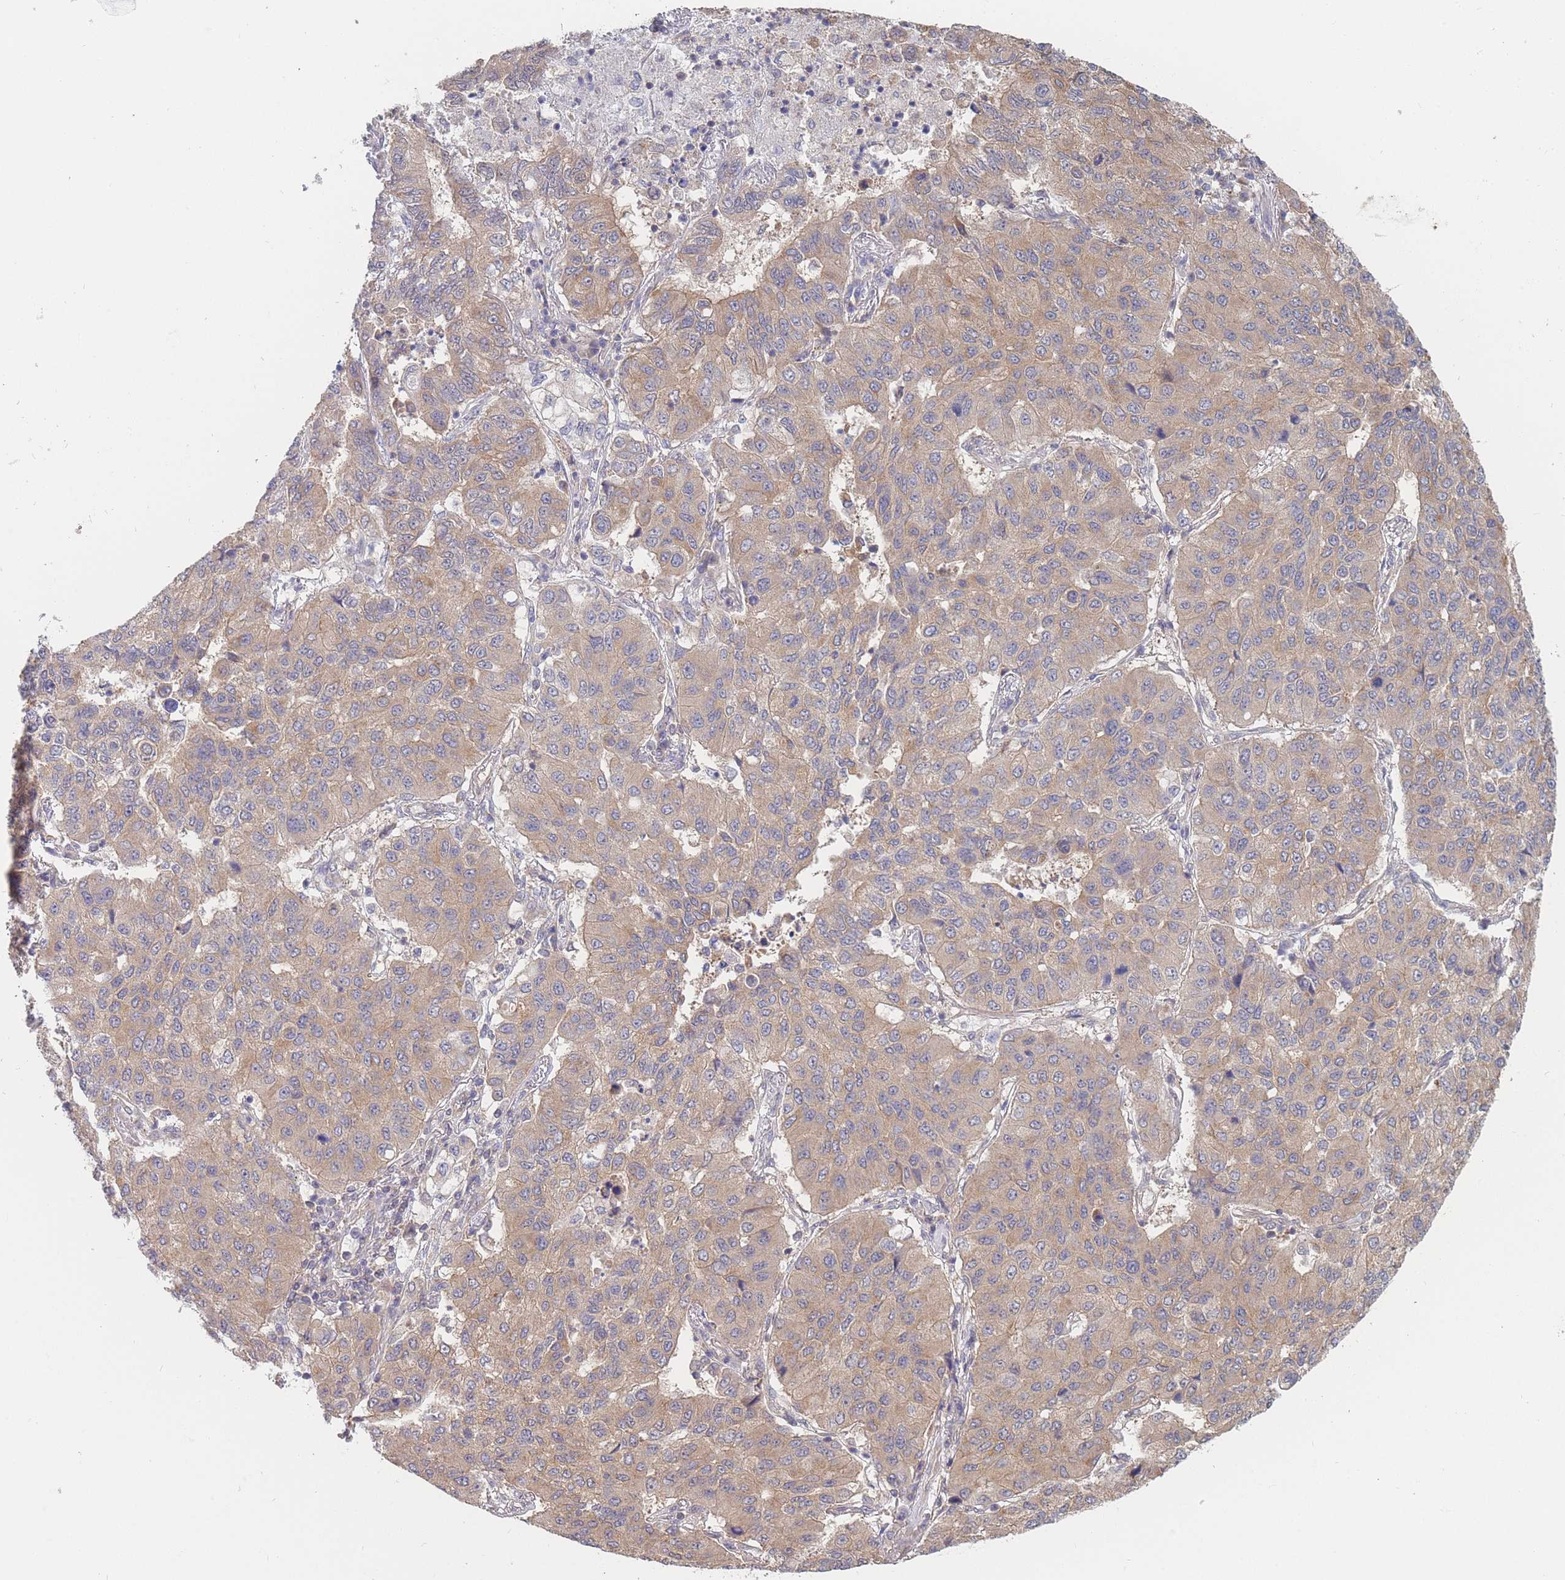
{"staining": {"intensity": "weak", "quantity": ">75%", "location": "cytoplasmic/membranous"}, "tissue": "lung cancer", "cell_type": "Tumor cells", "image_type": "cancer", "snomed": [{"axis": "morphology", "description": "Squamous cell carcinoma, NOS"}, {"axis": "topography", "description": "Lung"}], "caption": "This micrograph displays immunohistochemistry (IHC) staining of human lung cancer, with low weak cytoplasmic/membranous positivity in approximately >75% of tumor cells.", "gene": "MRPS18B", "patient": {"sex": "male", "age": 74}}